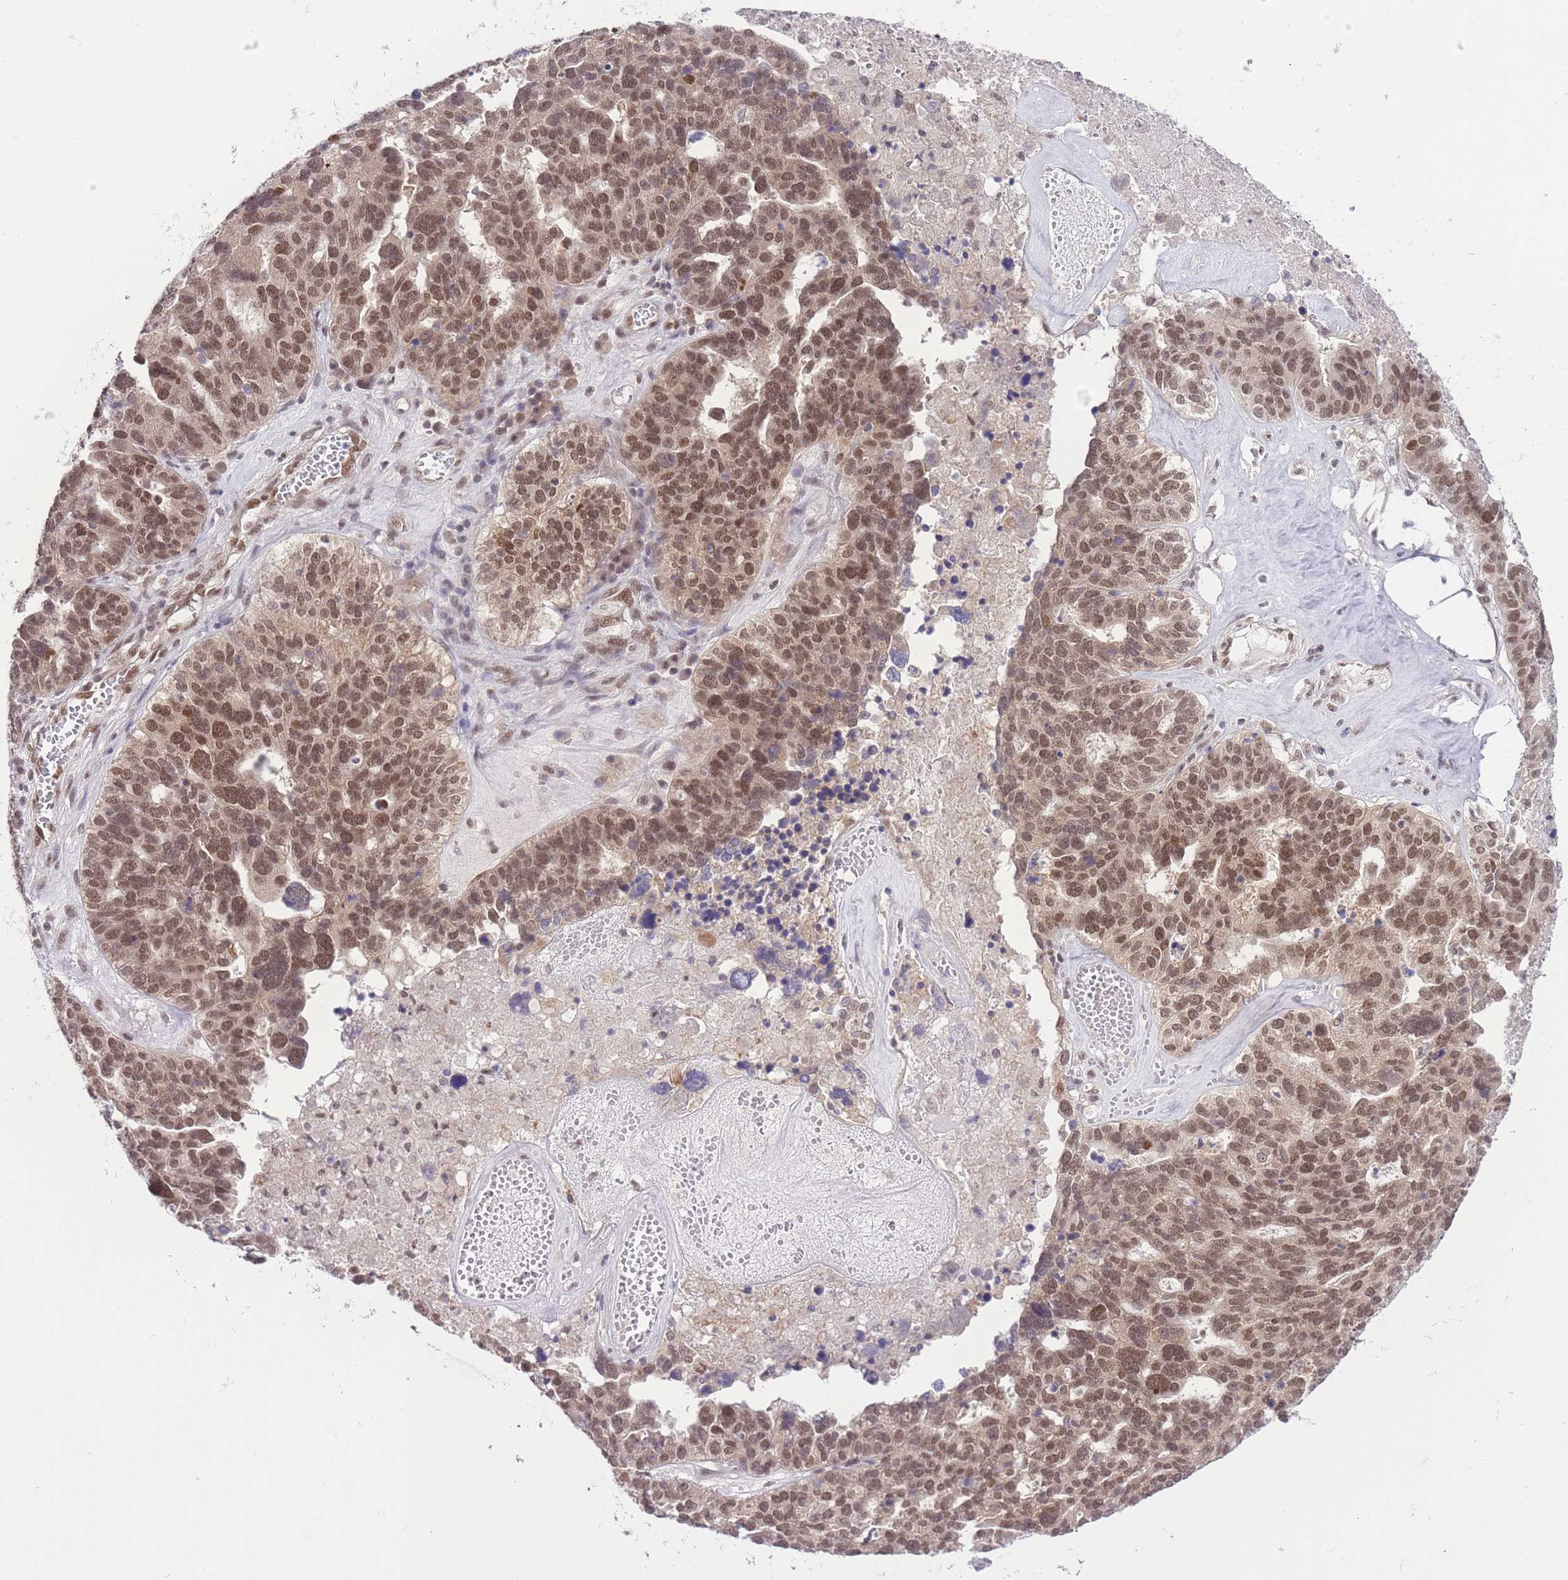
{"staining": {"intensity": "moderate", "quantity": ">75%", "location": "nuclear"}, "tissue": "ovarian cancer", "cell_type": "Tumor cells", "image_type": "cancer", "snomed": [{"axis": "morphology", "description": "Cystadenocarcinoma, serous, NOS"}, {"axis": "topography", "description": "Ovary"}], "caption": "Protein staining of ovarian serous cystadenocarcinoma tissue exhibits moderate nuclear expression in about >75% of tumor cells.", "gene": "TMED3", "patient": {"sex": "female", "age": 59}}